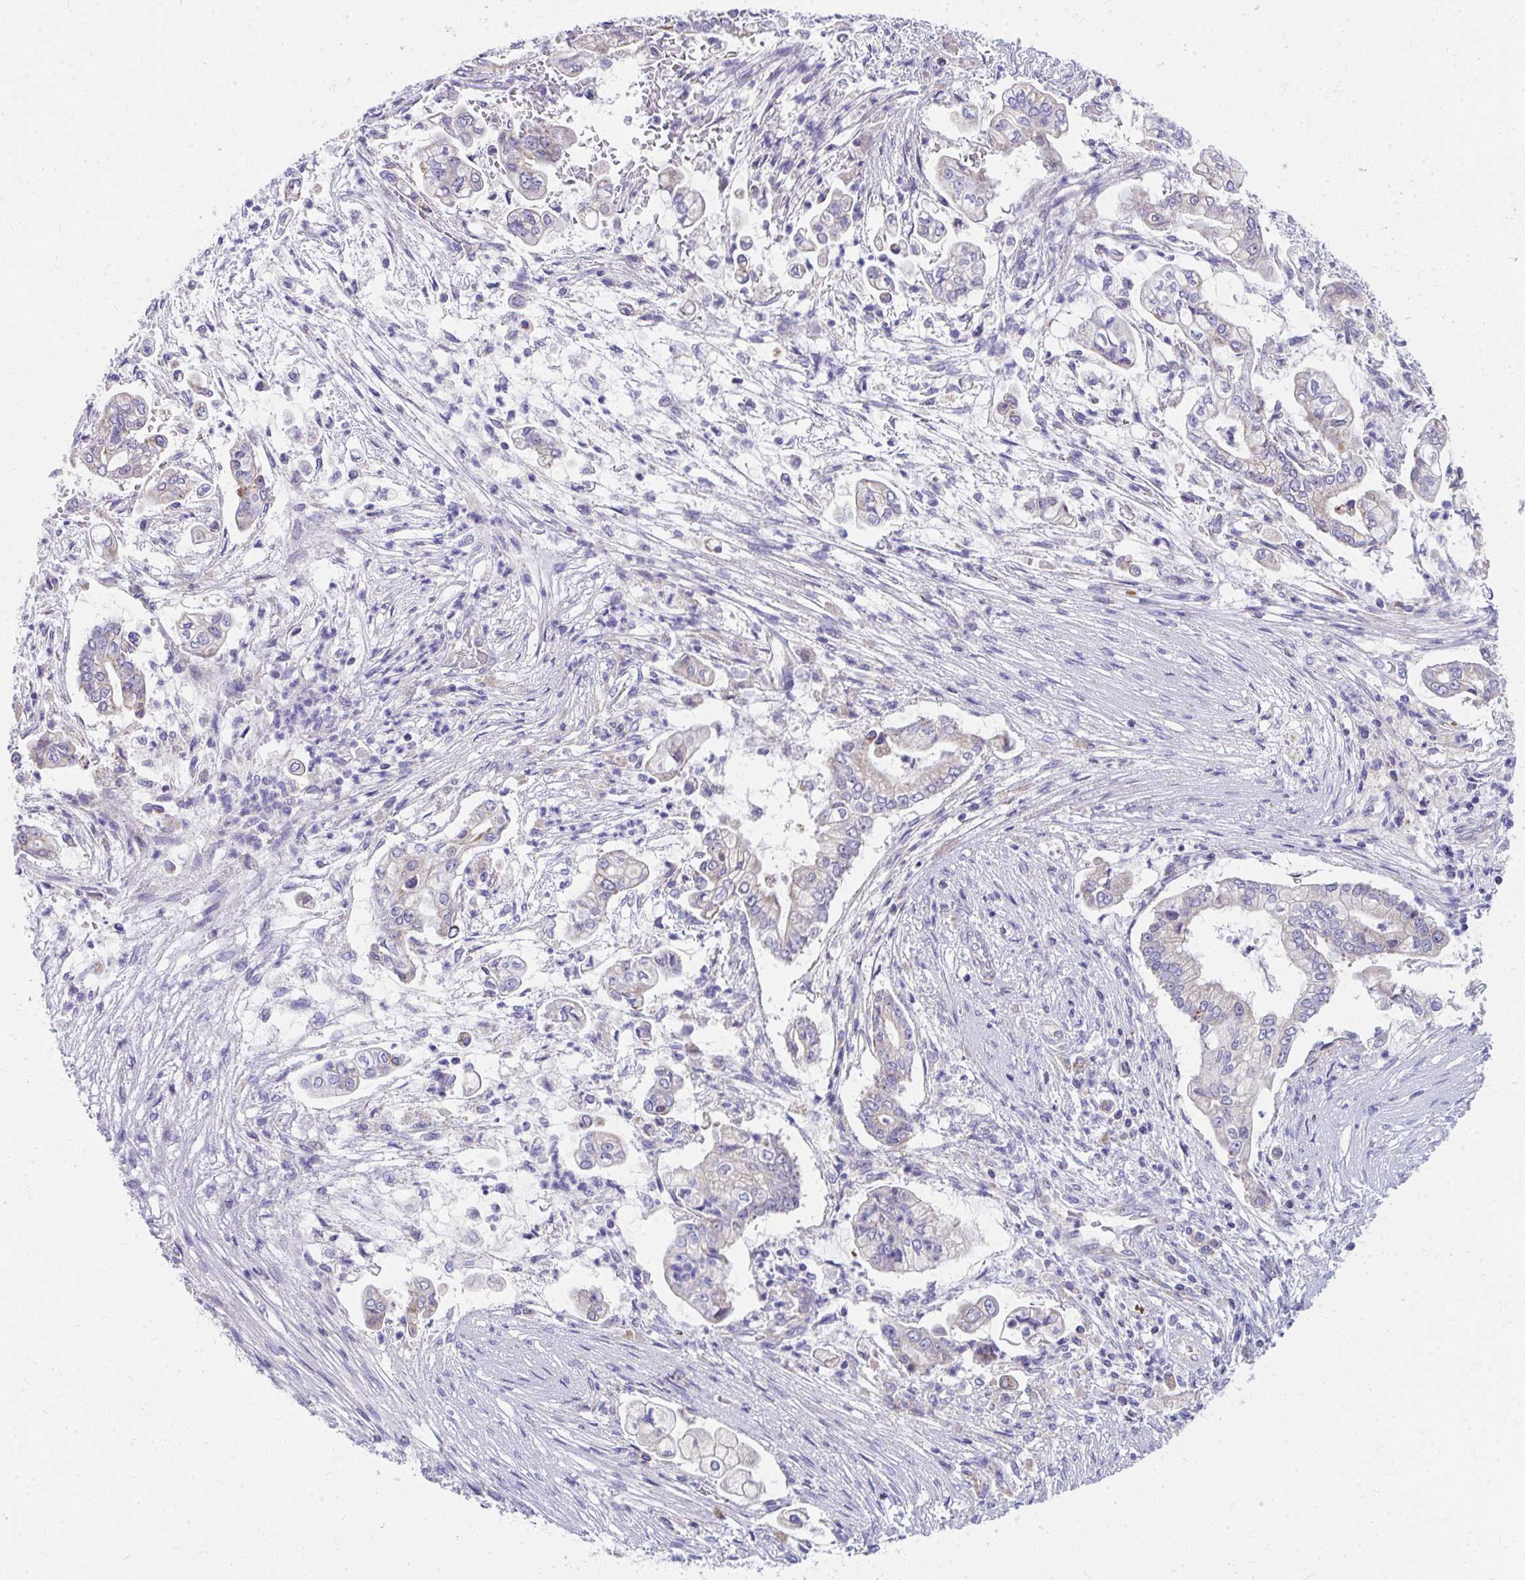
{"staining": {"intensity": "negative", "quantity": "none", "location": "none"}, "tissue": "pancreatic cancer", "cell_type": "Tumor cells", "image_type": "cancer", "snomed": [{"axis": "morphology", "description": "Adenocarcinoma, NOS"}, {"axis": "topography", "description": "Pancreas"}], "caption": "High magnification brightfield microscopy of pancreatic cancer stained with DAB (brown) and counterstained with hematoxylin (blue): tumor cells show no significant positivity.", "gene": "IL37", "patient": {"sex": "female", "age": 69}}